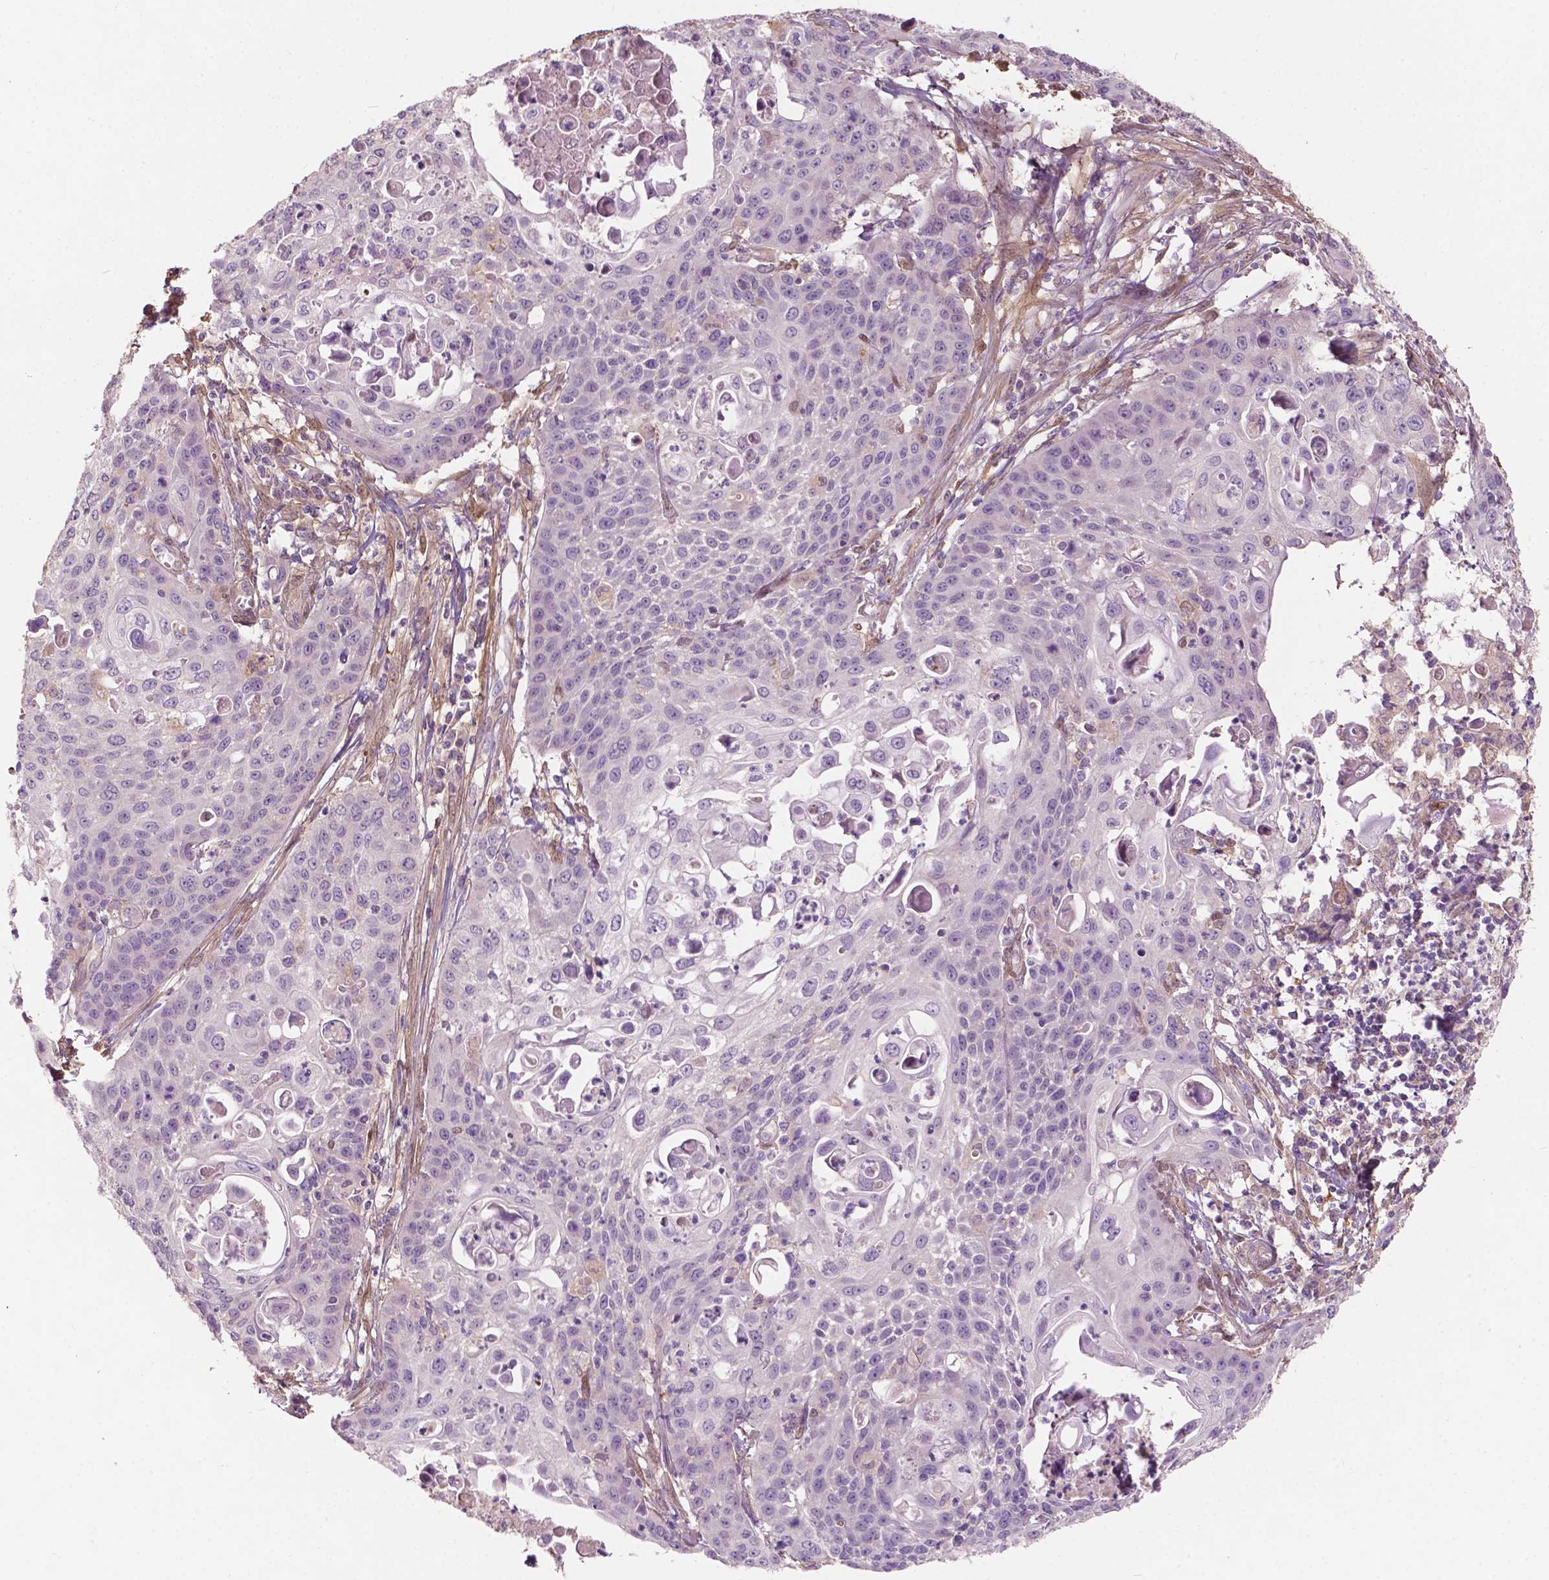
{"staining": {"intensity": "negative", "quantity": "none", "location": "none"}, "tissue": "cervical cancer", "cell_type": "Tumor cells", "image_type": "cancer", "snomed": [{"axis": "morphology", "description": "Squamous cell carcinoma, NOS"}, {"axis": "topography", "description": "Cervix"}], "caption": "Human squamous cell carcinoma (cervical) stained for a protein using immunohistochemistry (IHC) demonstrates no positivity in tumor cells.", "gene": "GPR37", "patient": {"sex": "female", "age": 65}}